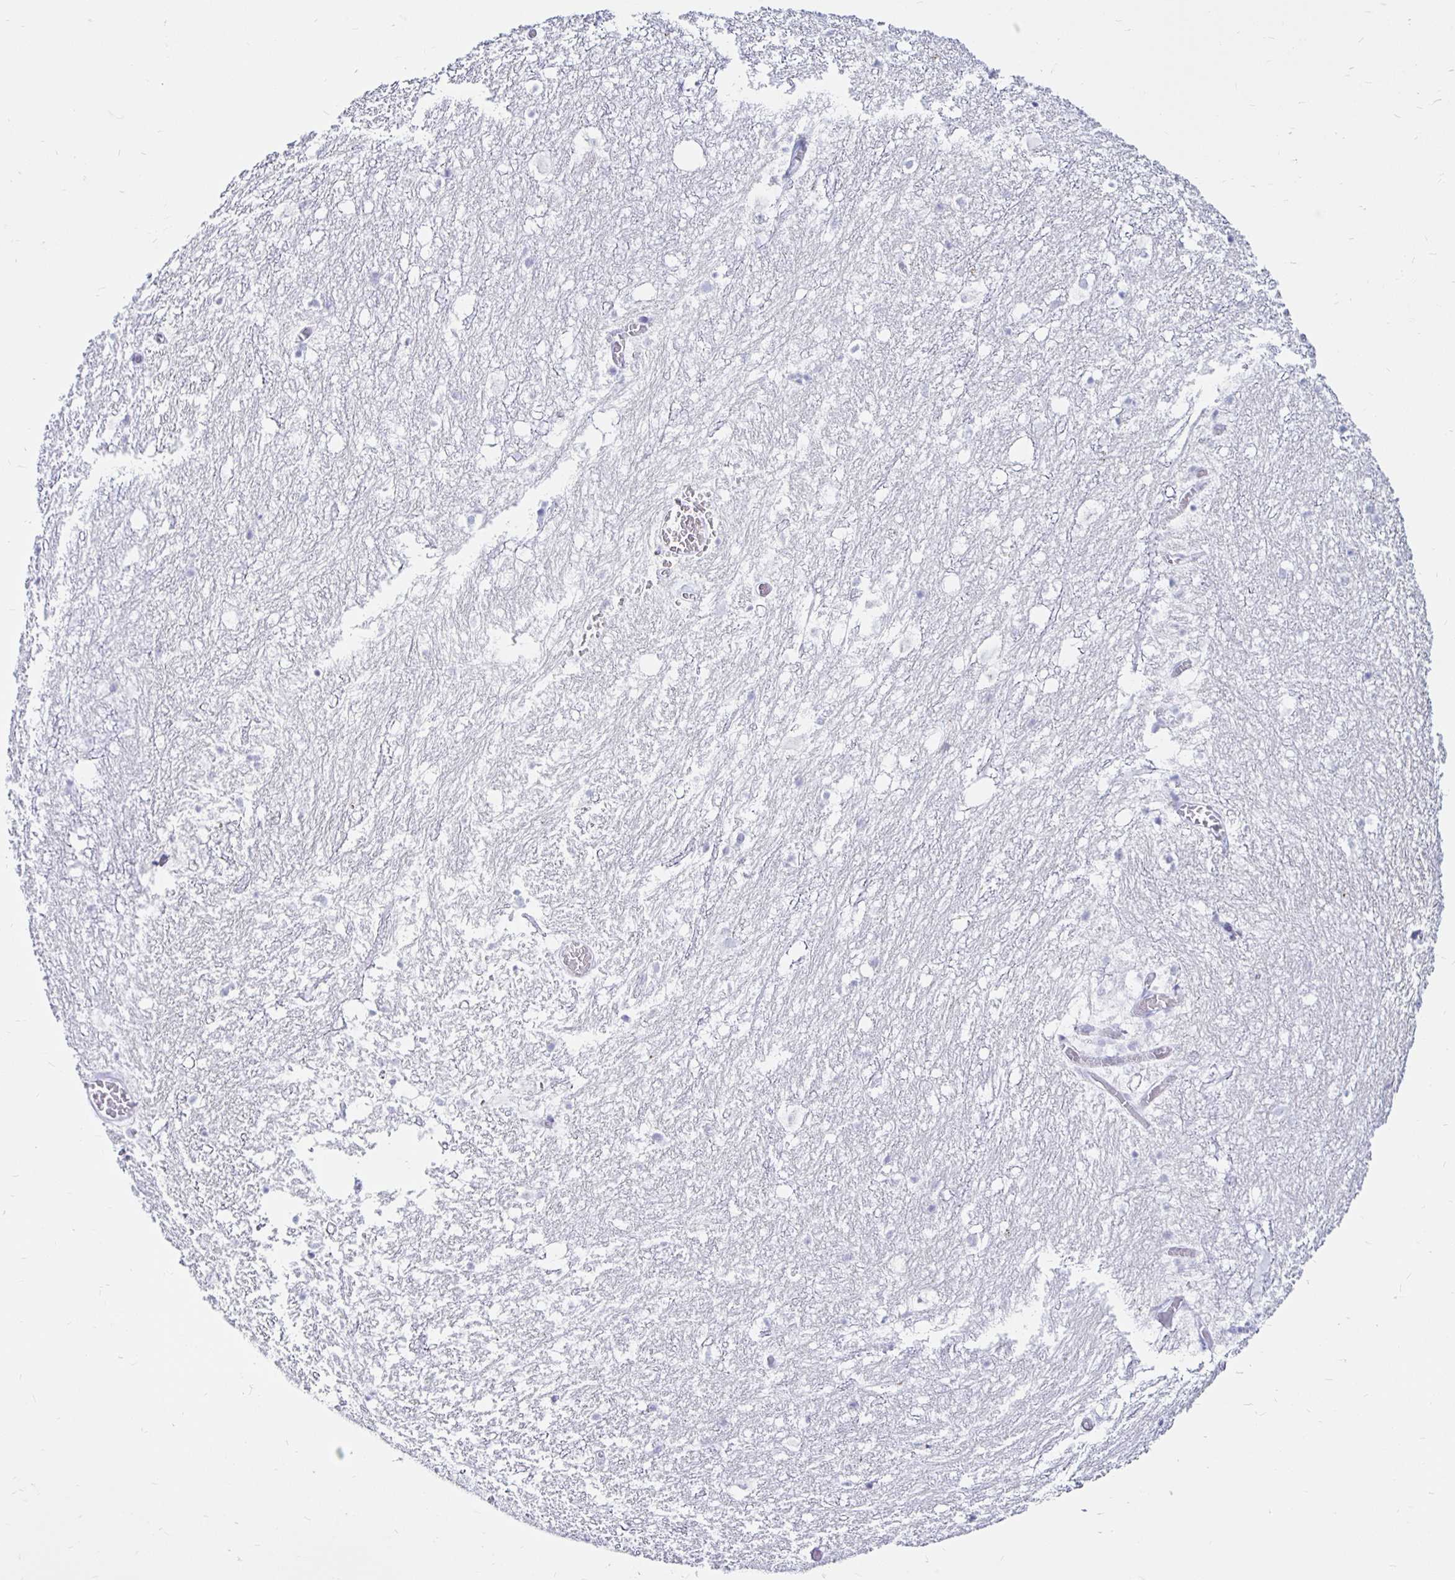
{"staining": {"intensity": "negative", "quantity": "none", "location": "none"}, "tissue": "hippocampus", "cell_type": "Glial cells", "image_type": "normal", "snomed": [{"axis": "morphology", "description": "Normal tissue, NOS"}, {"axis": "topography", "description": "Hippocampus"}], "caption": "Immunohistochemistry (IHC) histopathology image of unremarkable hippocampus: hippocampus stained with DAB exhibits no significant protein staining in glial cells. (Stains: DAB (3,3'-diaminobenzidine) immunohistochemistry (IHC) with hematoxylin counter stain, Microscopy: brightfield microscopy at high magnification).", "gene": "TIMP1", "patient": {"sex": "female", "age": 52}}